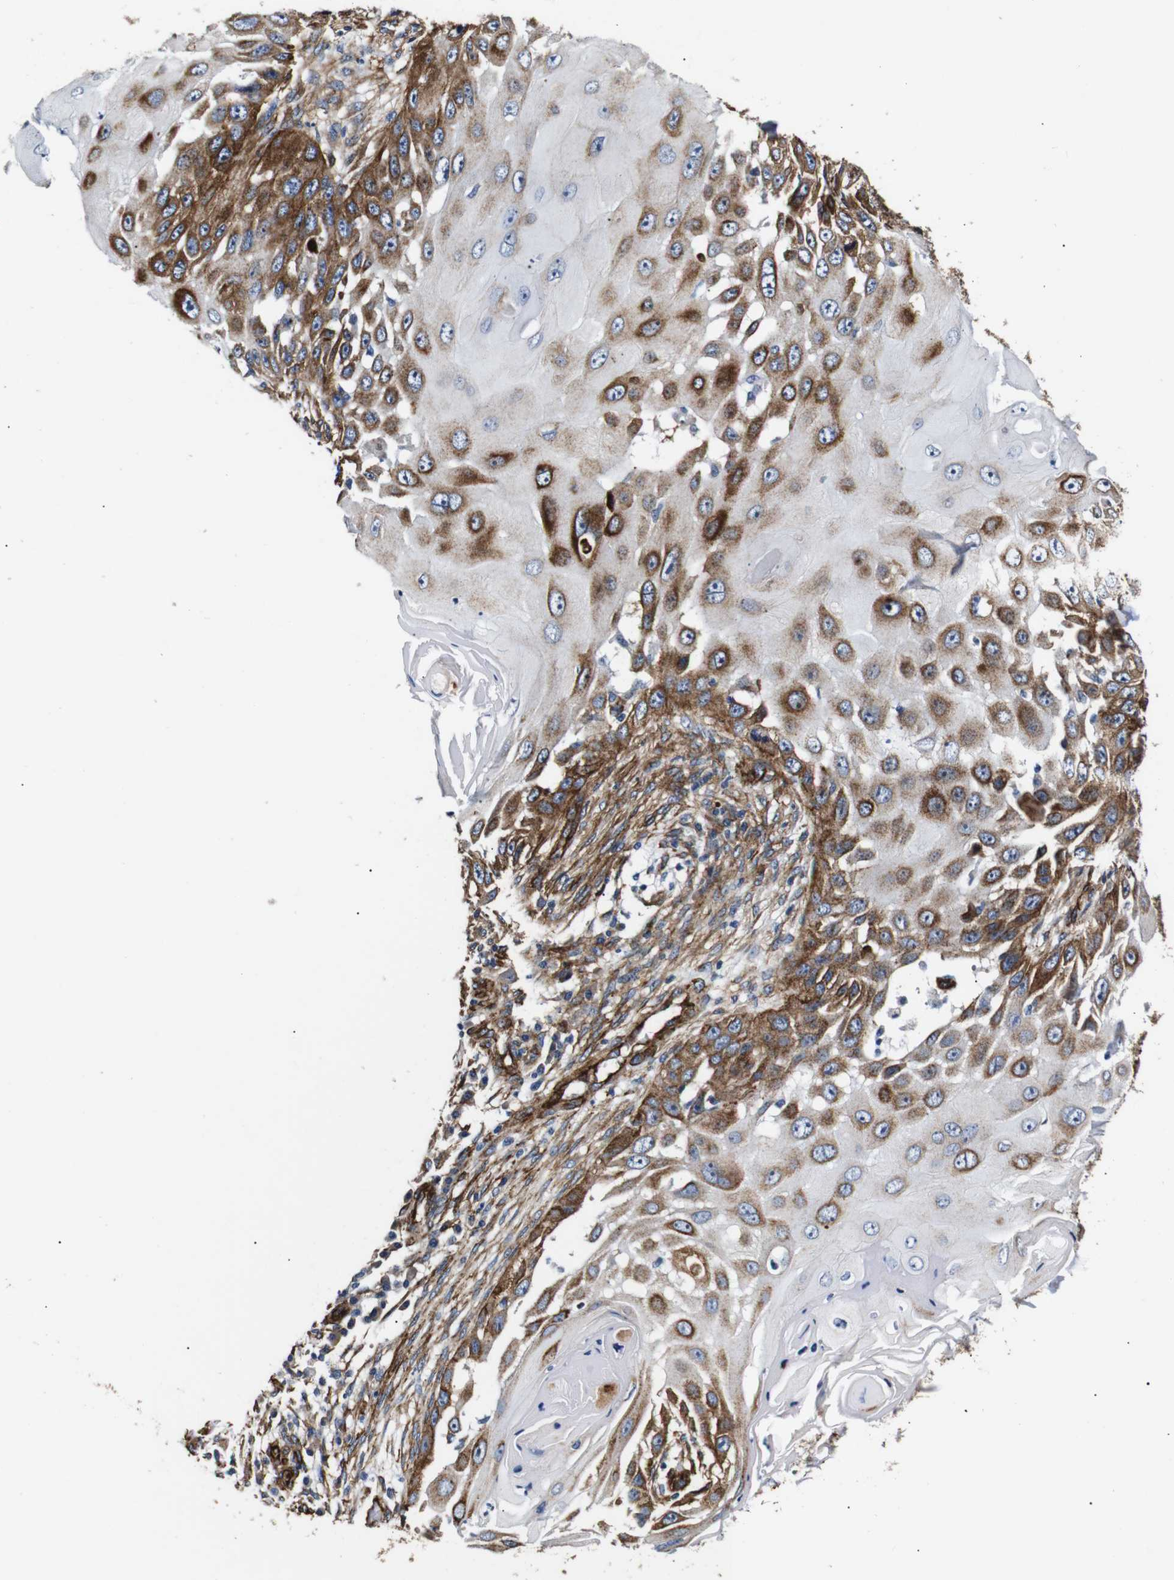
{"staining": {"intensity": "strong", "quantity": "25%-75%", "location": "cytoplasmic/membranous"}, "tissue": "skin cancer", "cell_type": "Tumor cells", "image_type": "cancer", "snomed": [{"axis": "morphology", "description": "Squamous cell carcinoma, NOS"}, {"axis": "topography", "description": "Skin"}], "caption": "A photomicrograph of skin cancer stained for a protein shows strong cytoplasmic/membranous brown staining in tumor cells.", "gene": "CAV2", "patient": {"sex": "female", "age": 44}}